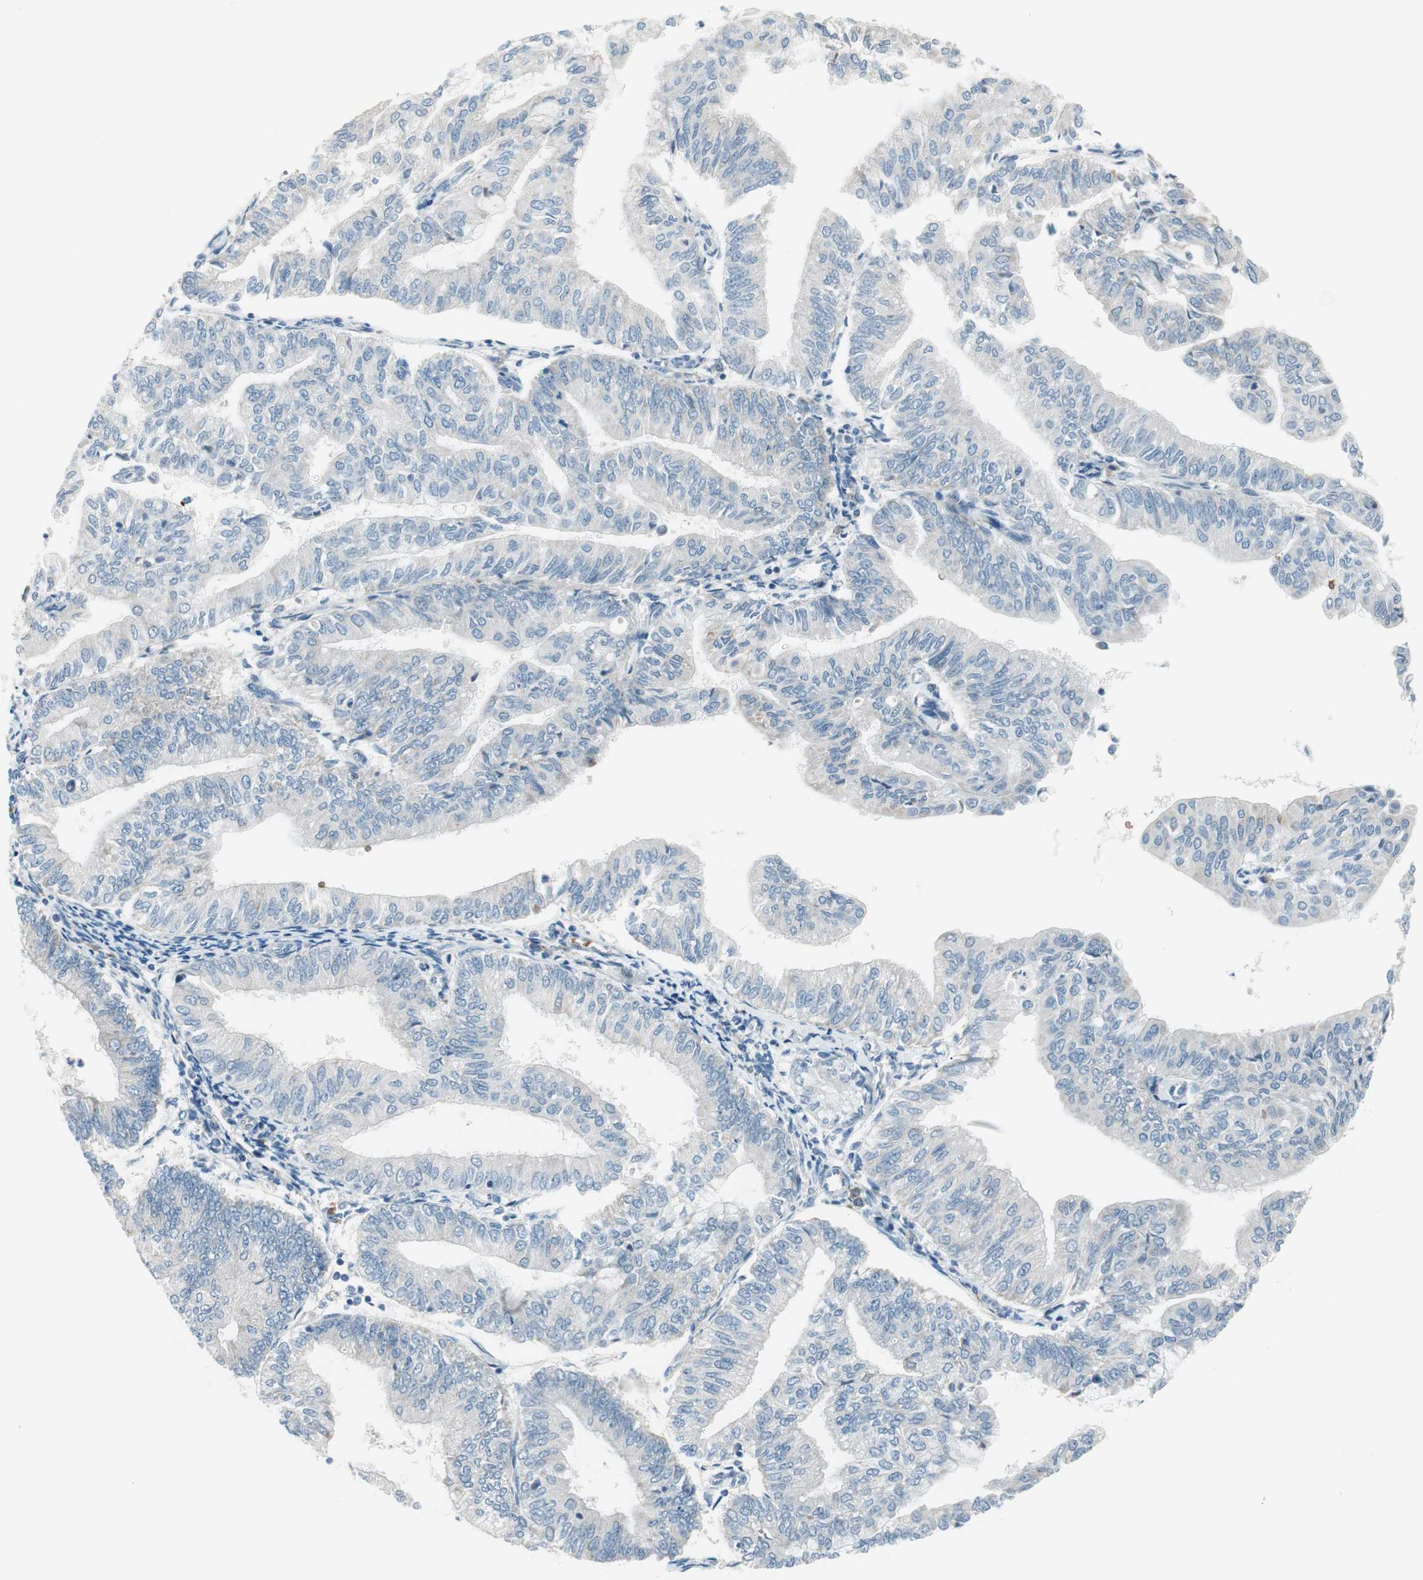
{"staining": {"intensity": "weak", "quantity": "25%-75%", "location": "cytoplasmic/membranous"}, "tissue": "endometrial cancer", "cell_type": "Tumor cells", "image_type": "cancer", "snomed": [{"axis": "morphology", "description": "Adenocarcinoma, NOS"}, {"axis": "topography", "description": "Endometrium"}], "caption": "This photomicrograph shows IHC staining of endometrial cancer (adenocarcinoma), with low weak cytoplasmic/membranous expression in approximately 25%-75% of tumor cells.", "gene": "GYPC", "patient": {"sex": "female", "age": 59}}